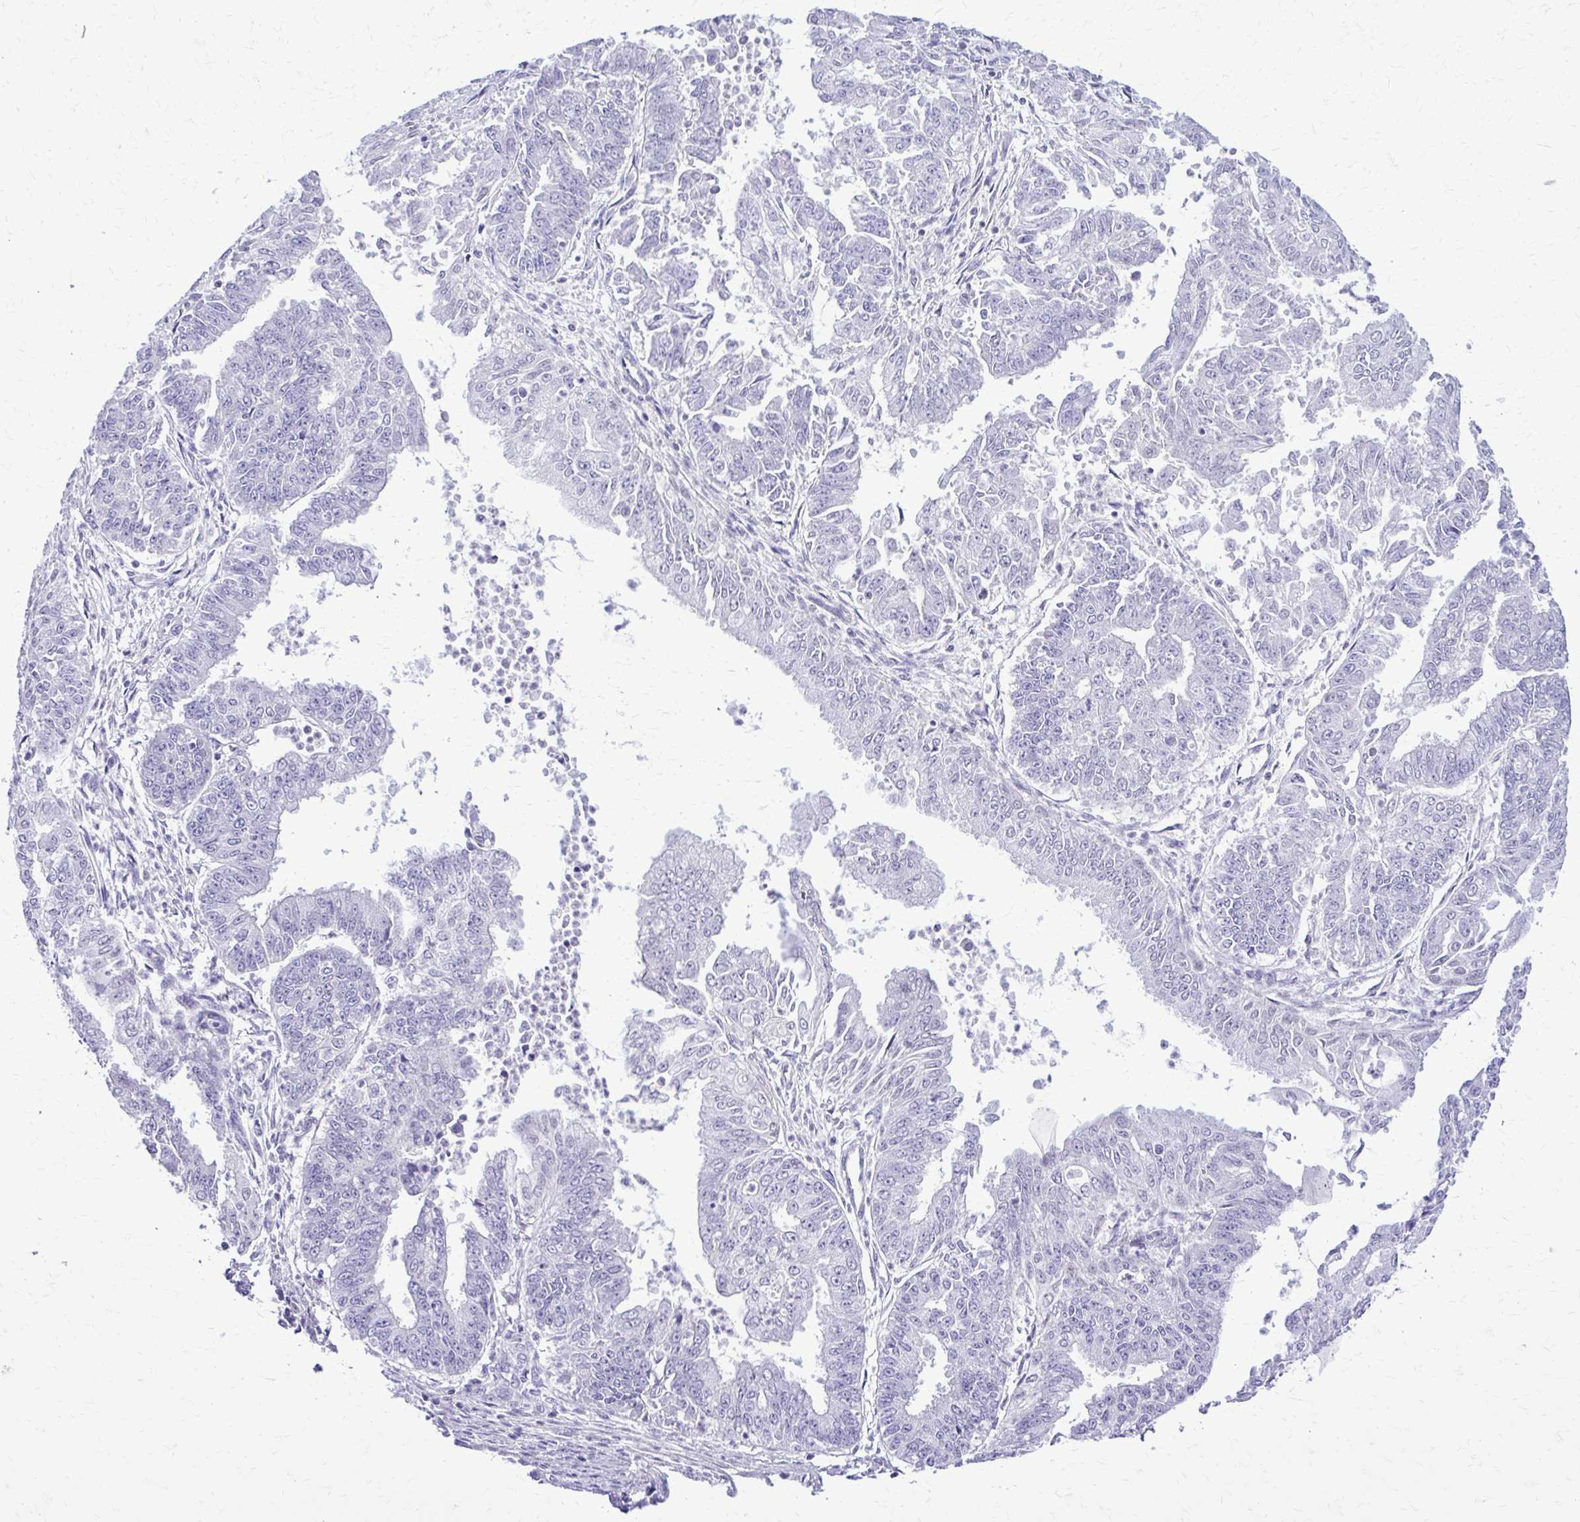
{"staining": {"intensity": "negative", "quantity": "none", "location": "none"}, "tissue": "endometrial cancer", "cell_type": "Tumor cells", "image_type": "cancer", "snomed": [{"axis": "morphology", "description": "Adenocarcinoma, NOS"}, {"axis": "topography", "description": "Endometrium"}], "caption": "This is an immunohistochemistry (IHC) image of endometrial cancer. There is no expression in tumor cells.", "gene": "RASL11B", "patient": {"sex": "female", "age": 73}}